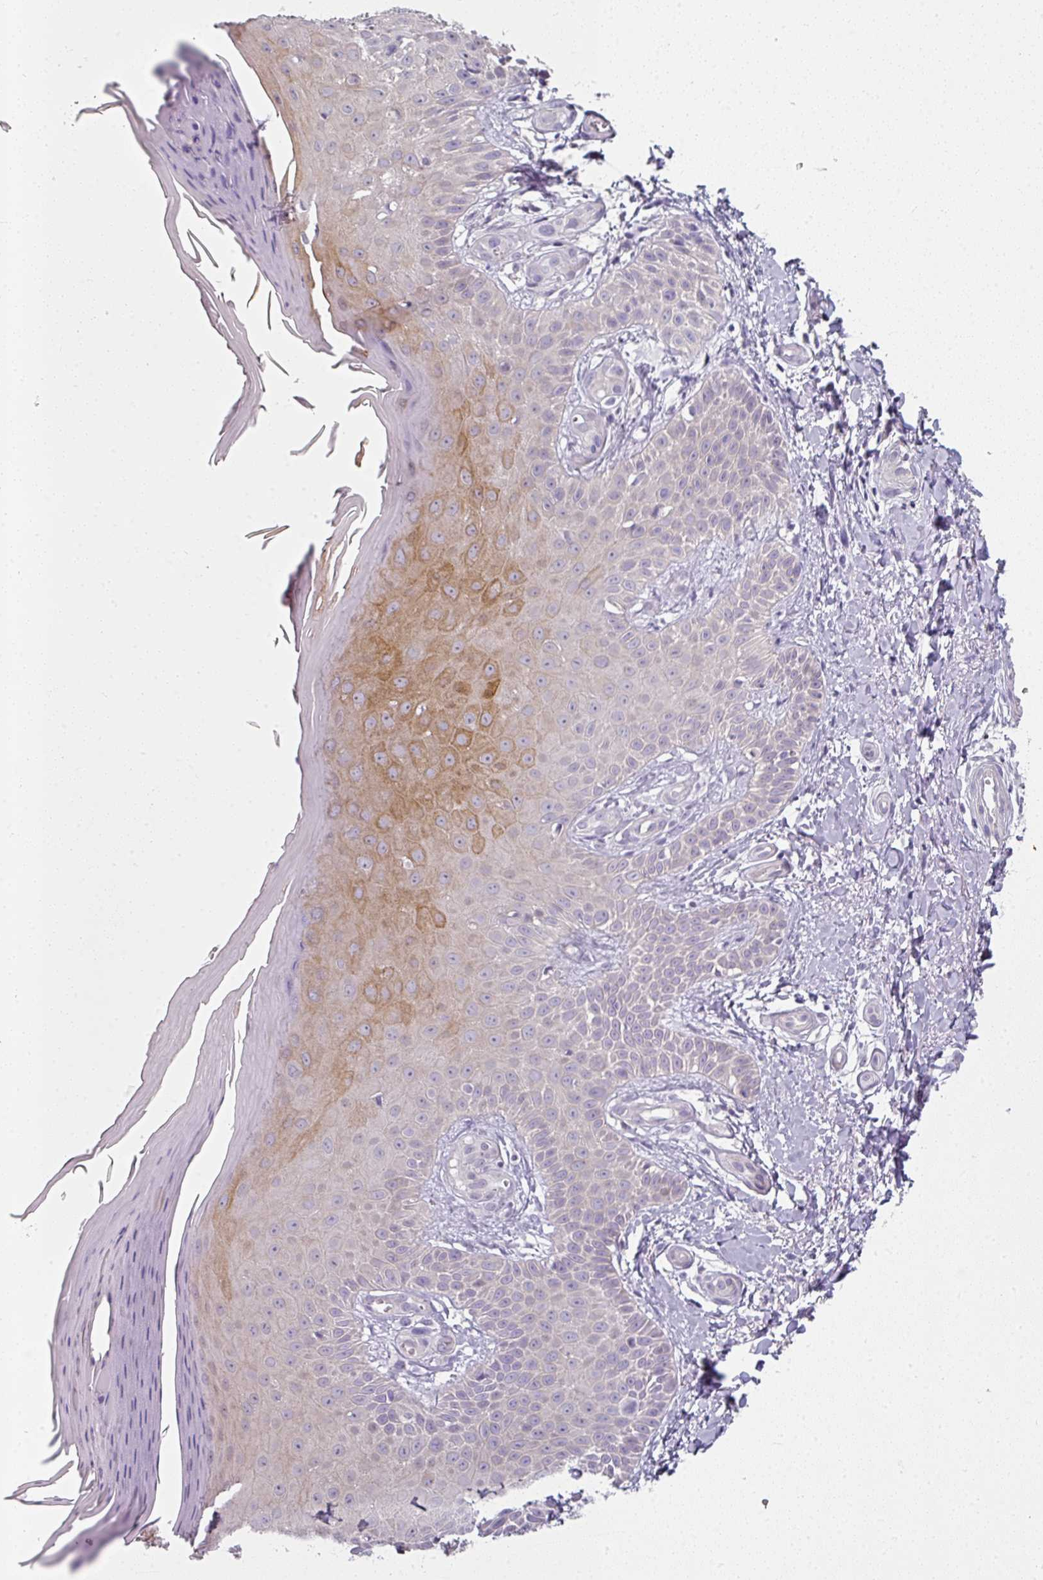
{"staining": {"intensity": "negative", "quantity": "none", "location": "none"}, "tissue": "skin", "cell_type": "Fibroblasts", "image_type": "normal", "snomed": [{"axis": "morphology", "description": "Normal tissue, NOS"}, {"axis": "topography", "description": "Skin"}], "caption": "Immunohistochemical staining of benign skin demonstrates no significant expression in fibroblasts.", "gene": "FHAD1", "patient": {"sex": "male", "age": 81}}